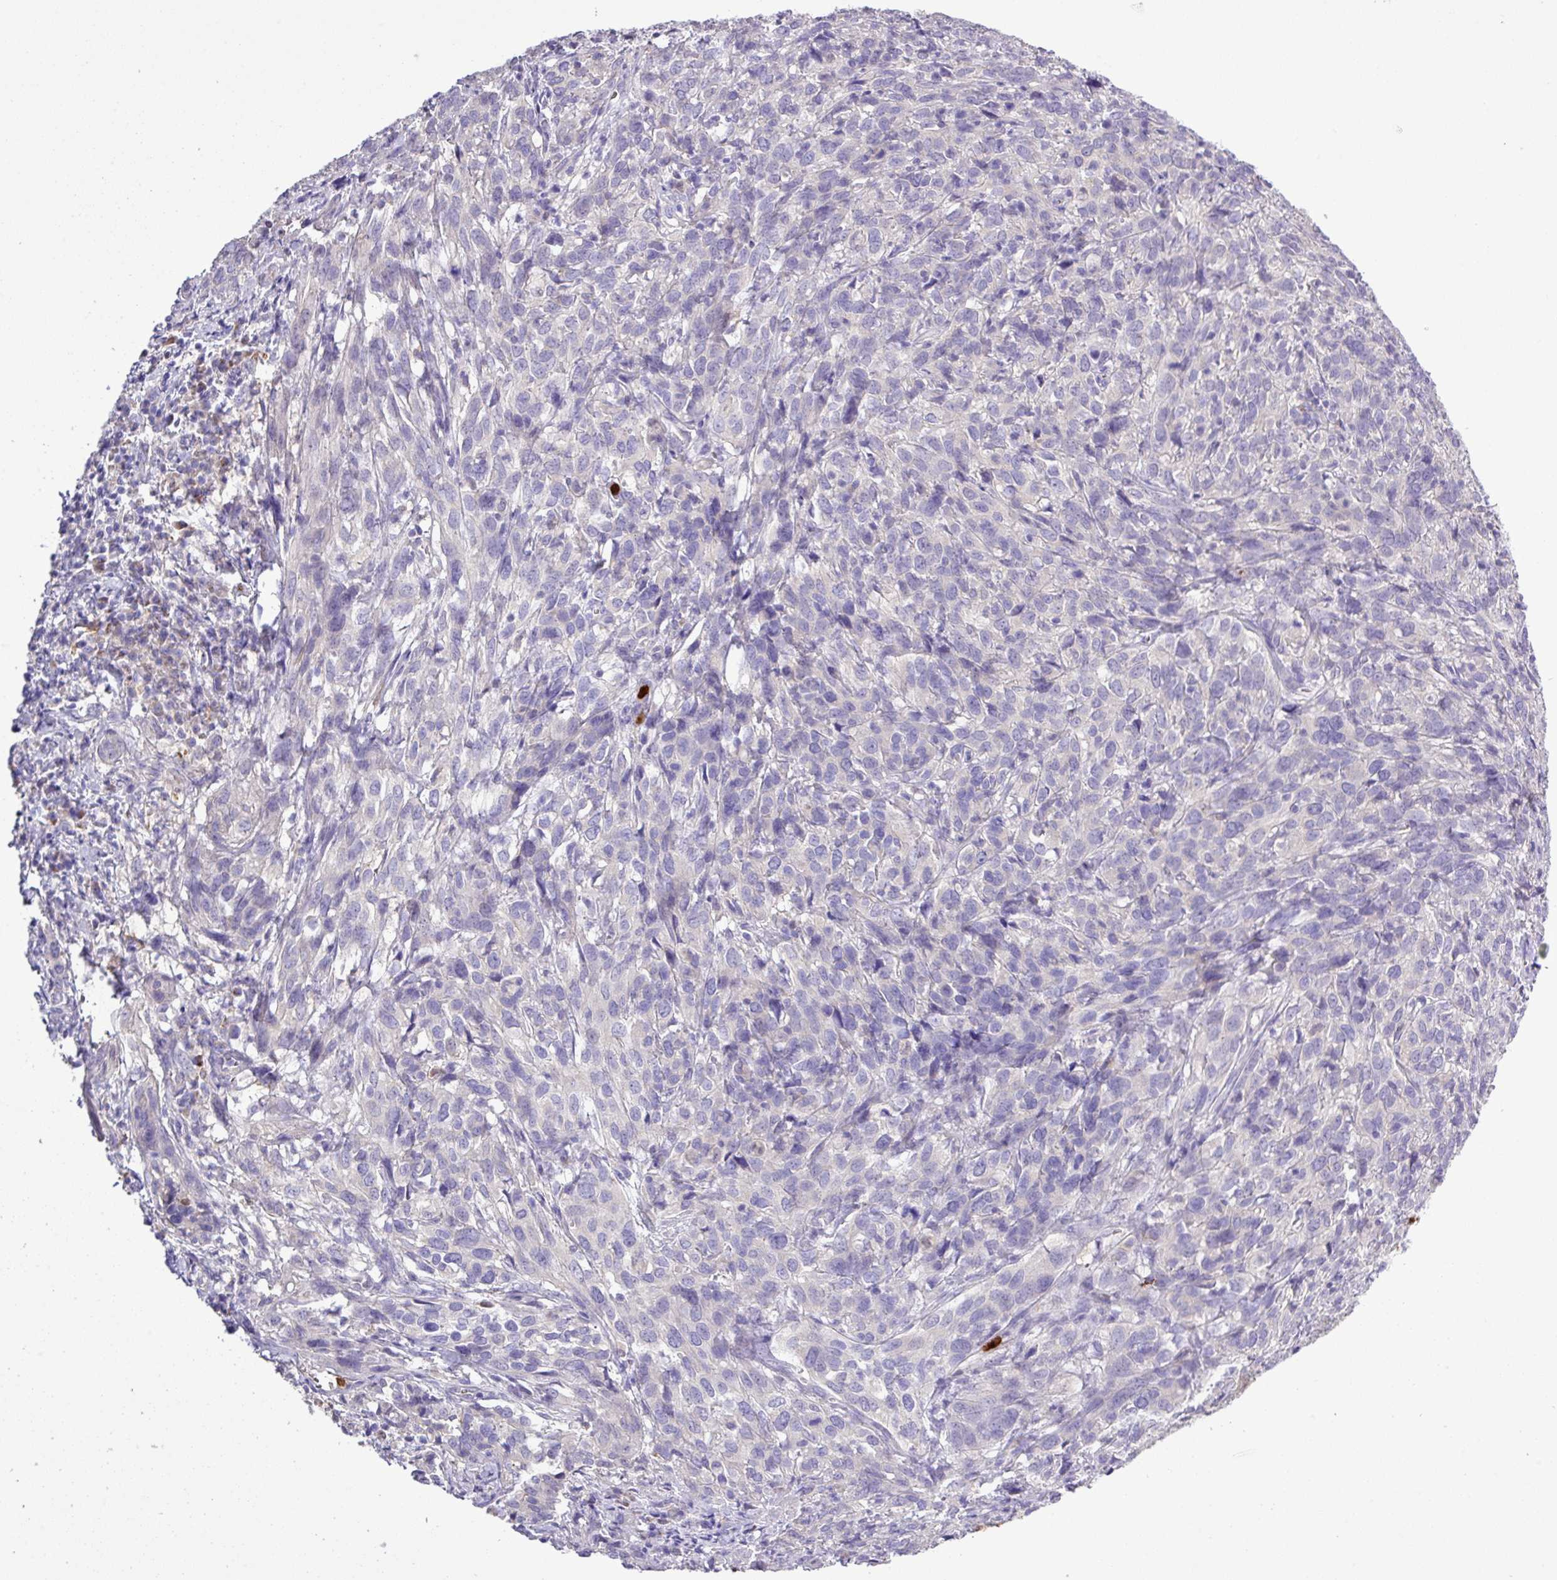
{"staining": {"intensity": "negative", "quantity": "none", "location": "none"}, "tissue": "cervical cancer", "cell_type": "Tumor cells", "image_type": "cancer", "snomed": [{"axis": "morphology", "description": "Squamous cell carcinoma, NOS"}, {"axis": "topography", "description": "Cervix"}], "caption": "An image of cervical cancer stained for a protein reveals no brown staining in tumor cells.", "gene": "MGAT4B", "patient": {"sex": "female", "age": 51}}